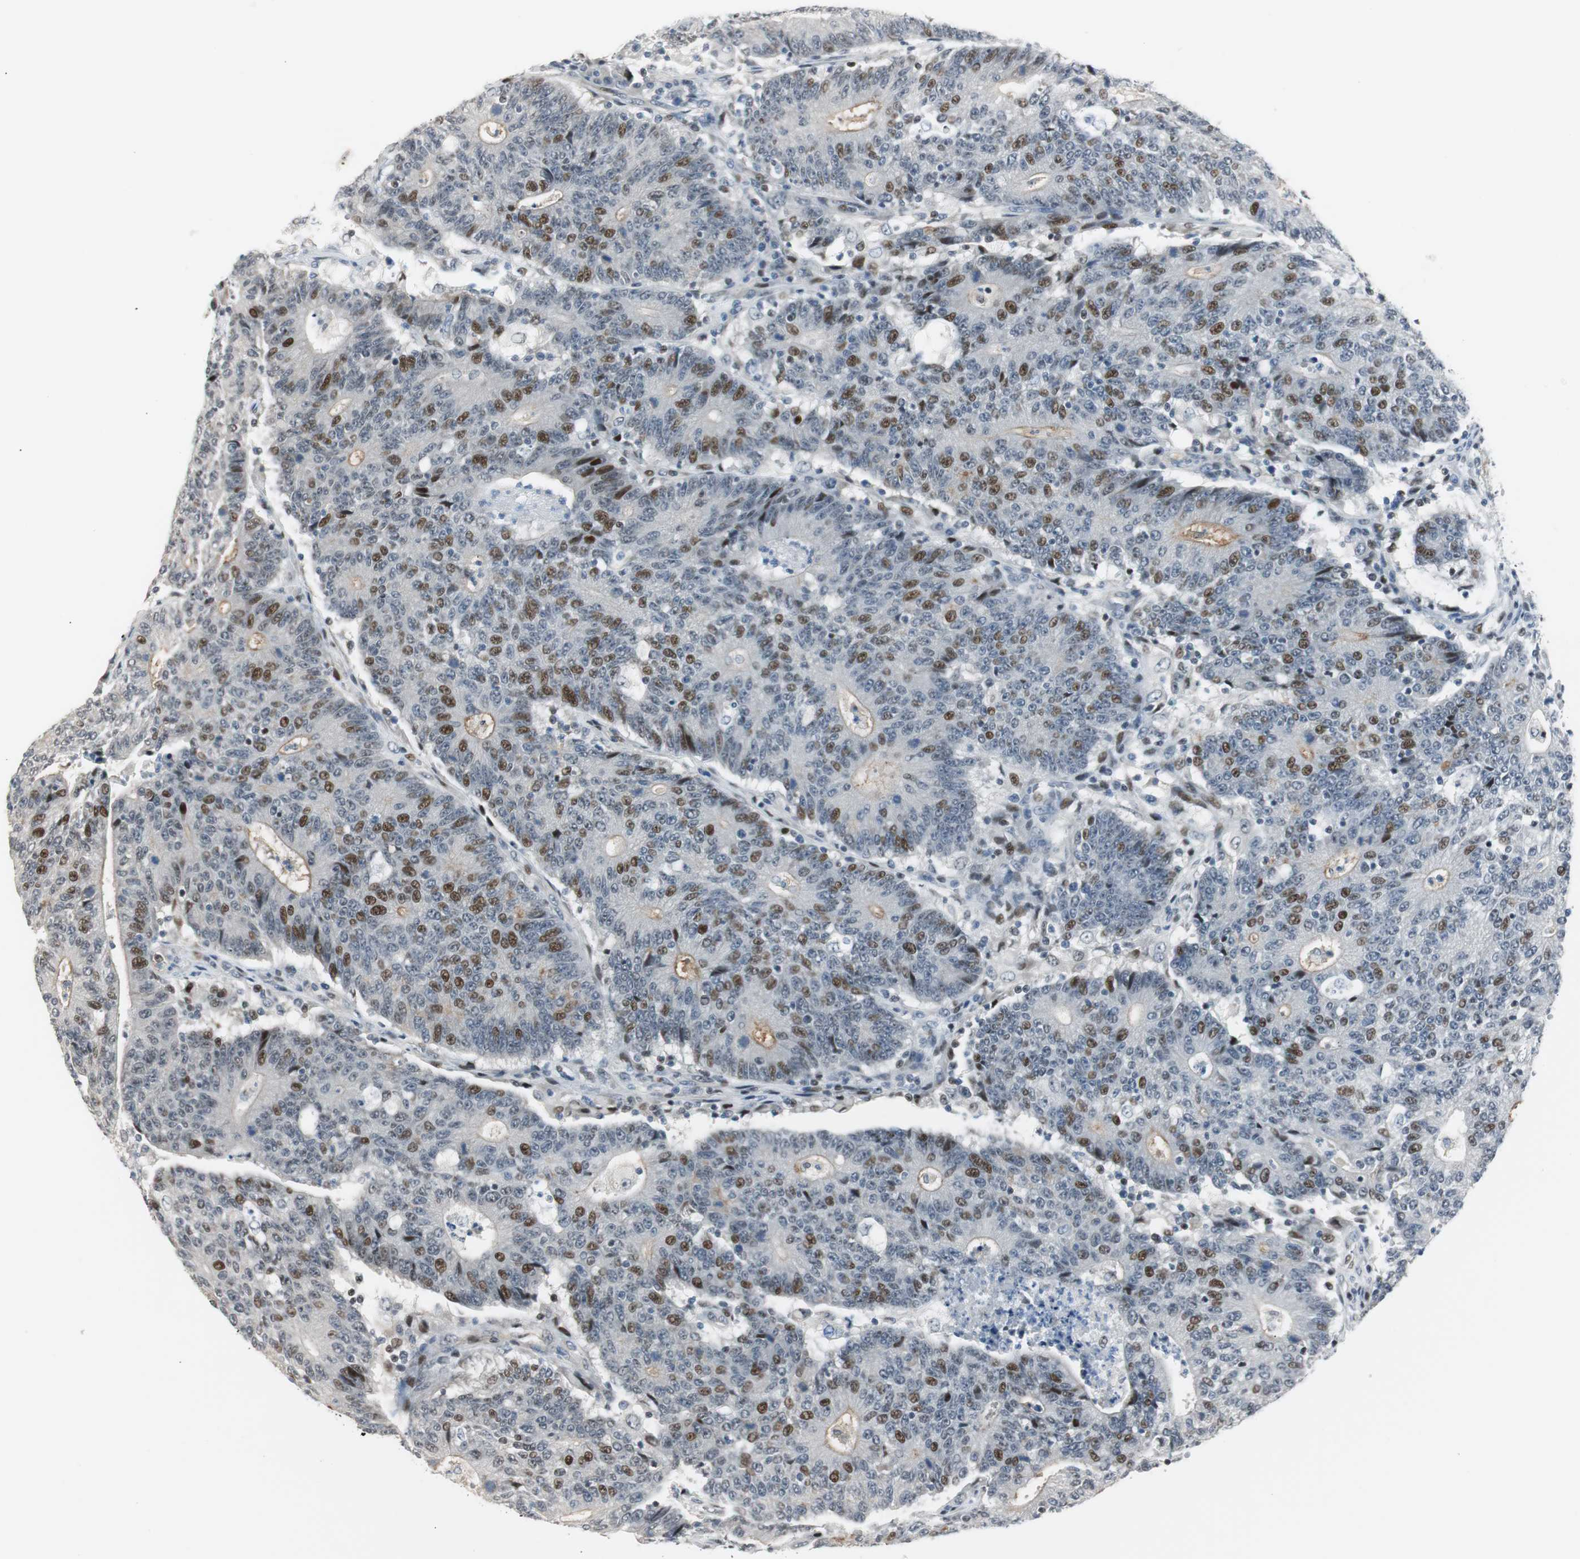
{"staining": {"intensity": "moderate", "quantity": "25%-75%", "location": "nuclear"}, "tissue": "colorectal cancer", "cell_type": "Tumor cells", "image_type": "cancer", "snomed": [{"axis": "morphology", "description": "Normal tissue, NOS"}, {"axis": "morphology", "description": "Adenocarcinoma, NOS"}, {"axis": "topography", "description": "Colon"}], "caption": "An image showing moderate nuclear staining in about 25%-75% of tumor cells in colorectal cancer, as visualized by brown immunohistochemical staining.", "gene": "RAD1", "patient": {"sex": "female", "age": 75}}